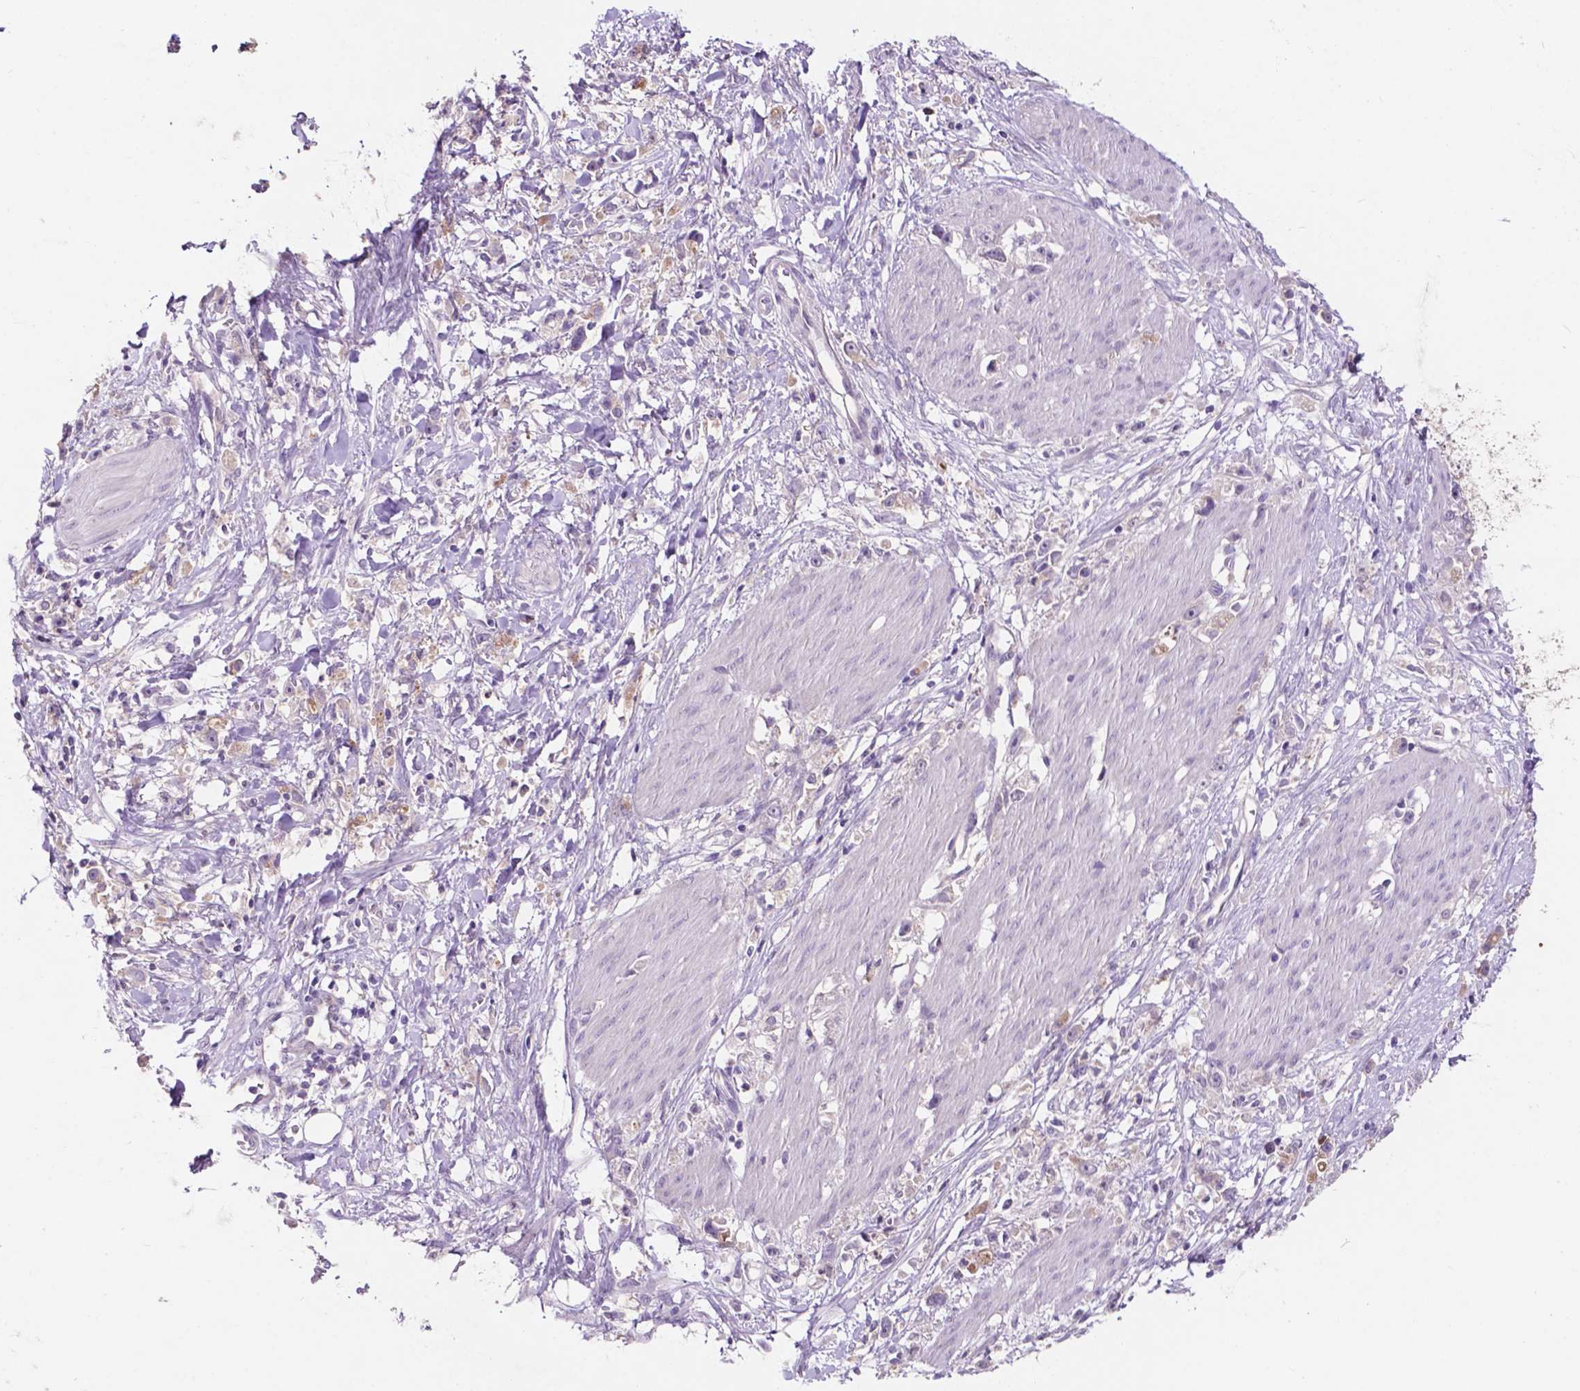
{"staining": {"intensity": "negative", "quantity": "none", "location": "none"}, "tissue": "stomach cancer", "cell_type": "Tumor cells", "image_type": "cancer", "snomed": [{"axis": "morphology", "description": "Adenocarcinoma, NOS"}, {"axis": "topography", "description": "Stomach"}], "caption": "Immunohistochemistry (IHC) image of neoplastic tissue: adenocarcinoma (stomach) stained with DAB displays no significant protein positivity in tumor cells.", "gene": "PLSCR1", "patient": {"sex": "female", "age": 59}}